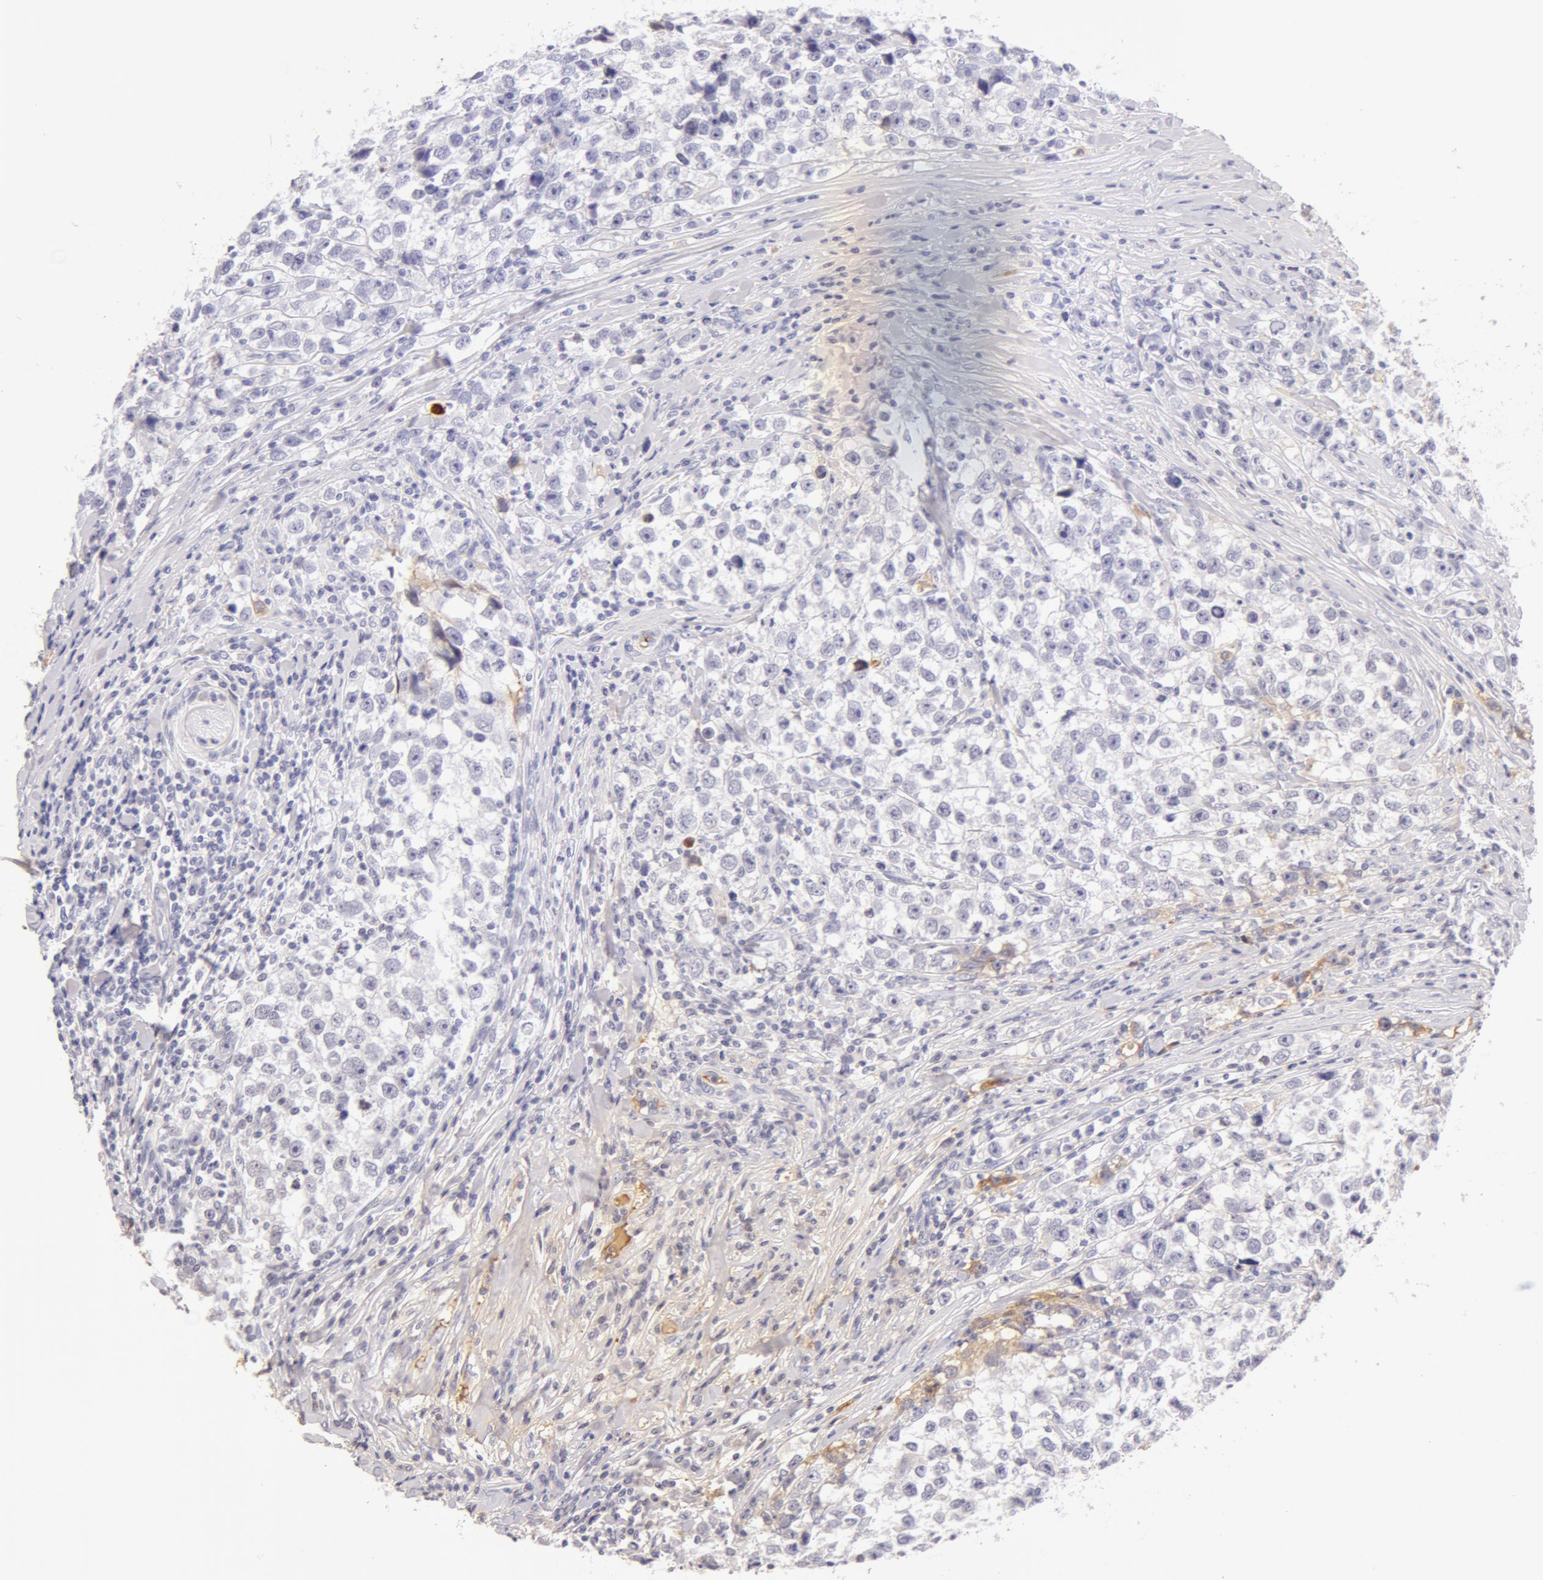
{"staining": {"intensity": "negative", "quantity": "none", "location": "none"}, "tissue": "testis cancer", "cell_type": "Tumor cells", "image_type": "cancer", "snomed": [{"axis": "morphology", "description": "Seminoma, NOS"}, {"axis": "morphology", "description": "Carcinoma, Embryonal, NOS"}, {"axis": "topography", "description": "Testis"}], "caption": "Immunohistochemistry histopathology image of neoplastic tissue: testis seminoma stained with DAB demonstrates no significant protein positivity in tumor cells.", "gene": "AHSG", "patient": {"sex": "male", "age": 30}}